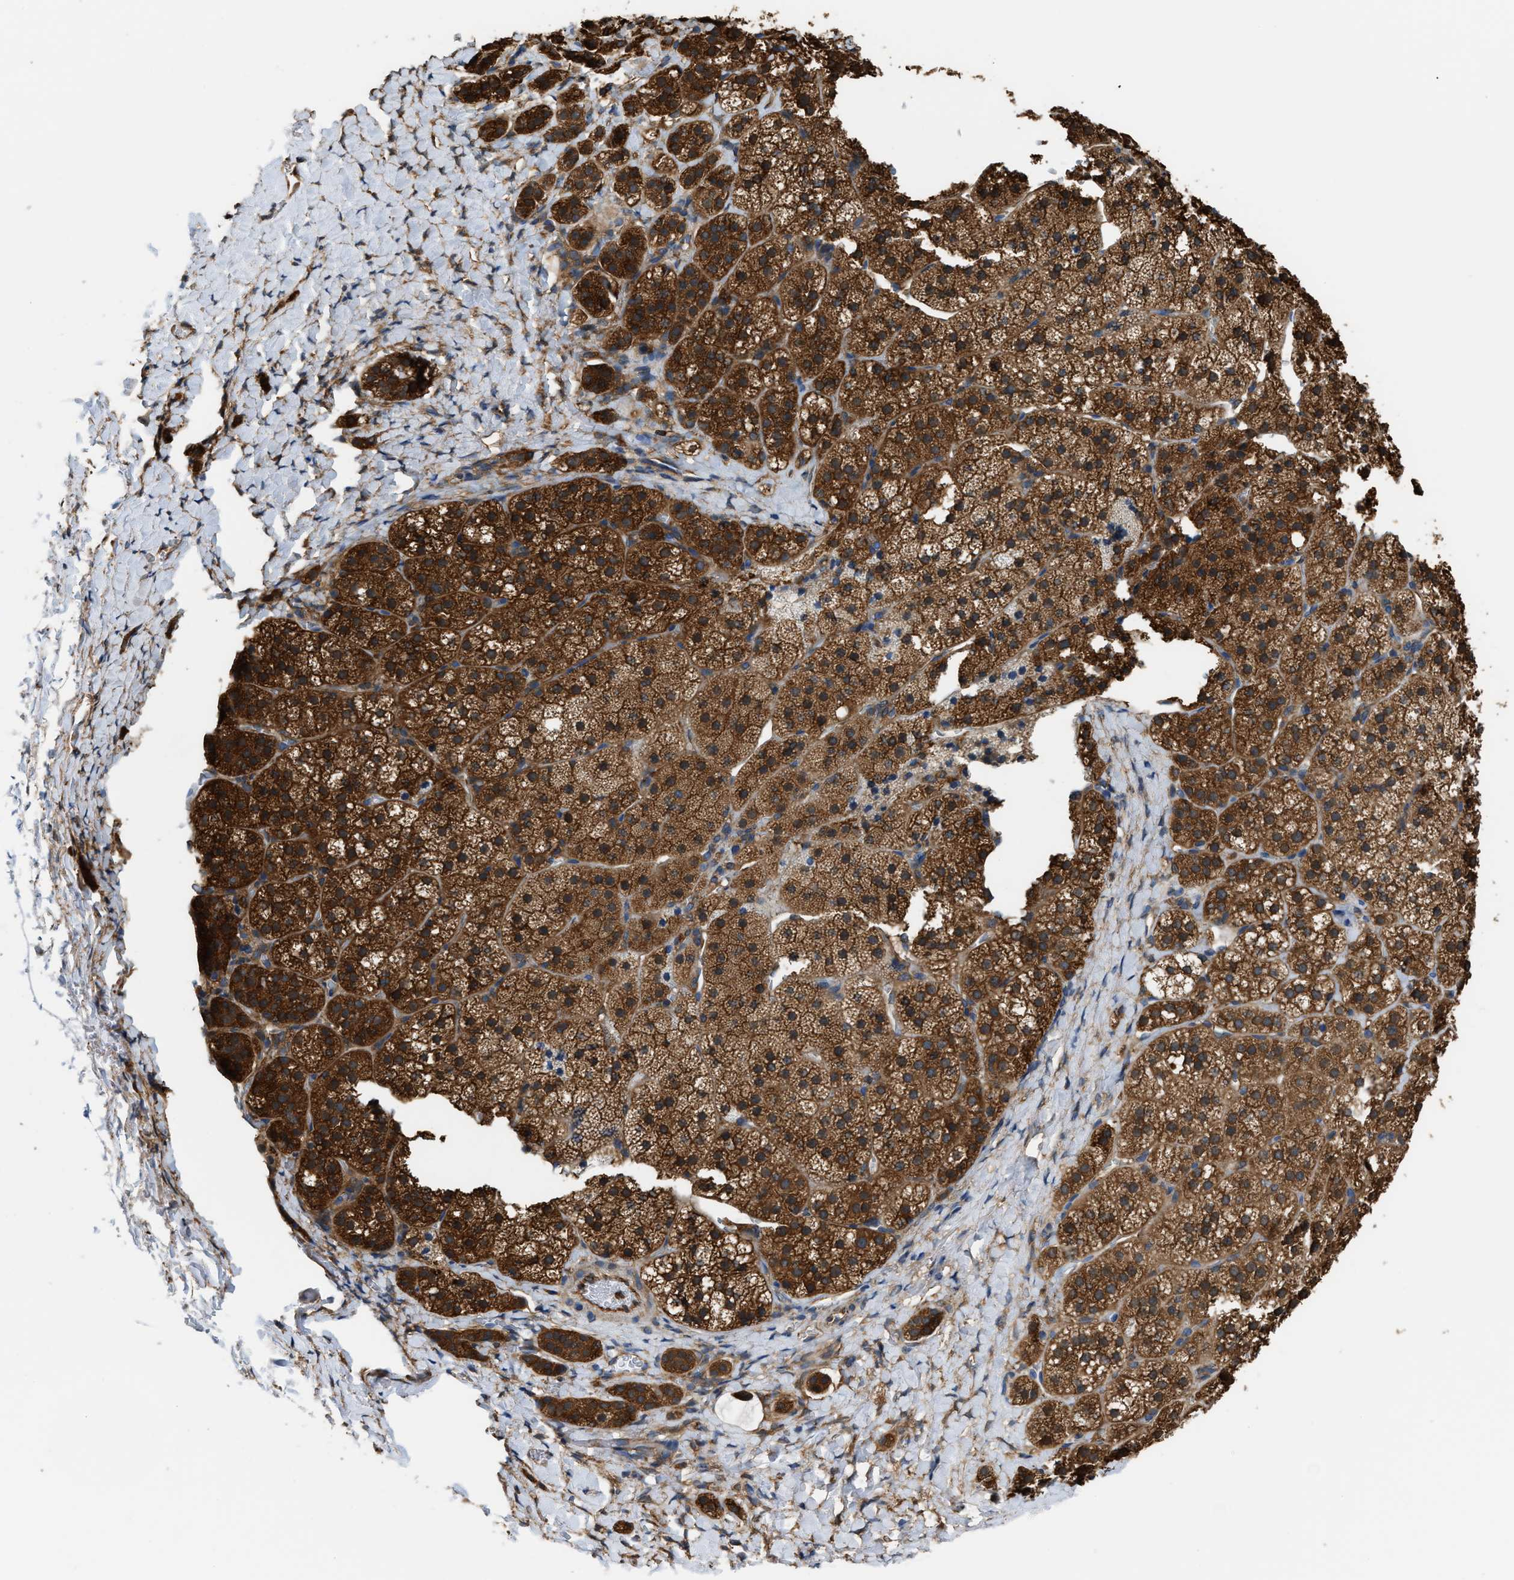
{"staining": {"intensity": "strong", "quantity": ">75%", "location": "cytoplasmic/membranous"}, "tissue": "adrenal gland", "cell_type": "Glandular cells", "image_type": "normal", "snomed": [{"axis": "morphology", "description": "Normal tissue, NOS"}, {"axis": "topography", "description": "Adrenal gland"}], "caption": "The image reveals staining of normal adrenal gland, revealing strong cytoplasmic/membranous protein staining (brown color) within glandular cells. Using DAB (brown) and hematoxylin (blue) stains, captured at high magnification using brightfield microscopy.", "gene": "ATIC", "patient": {"sex": "female", "age": 44}}